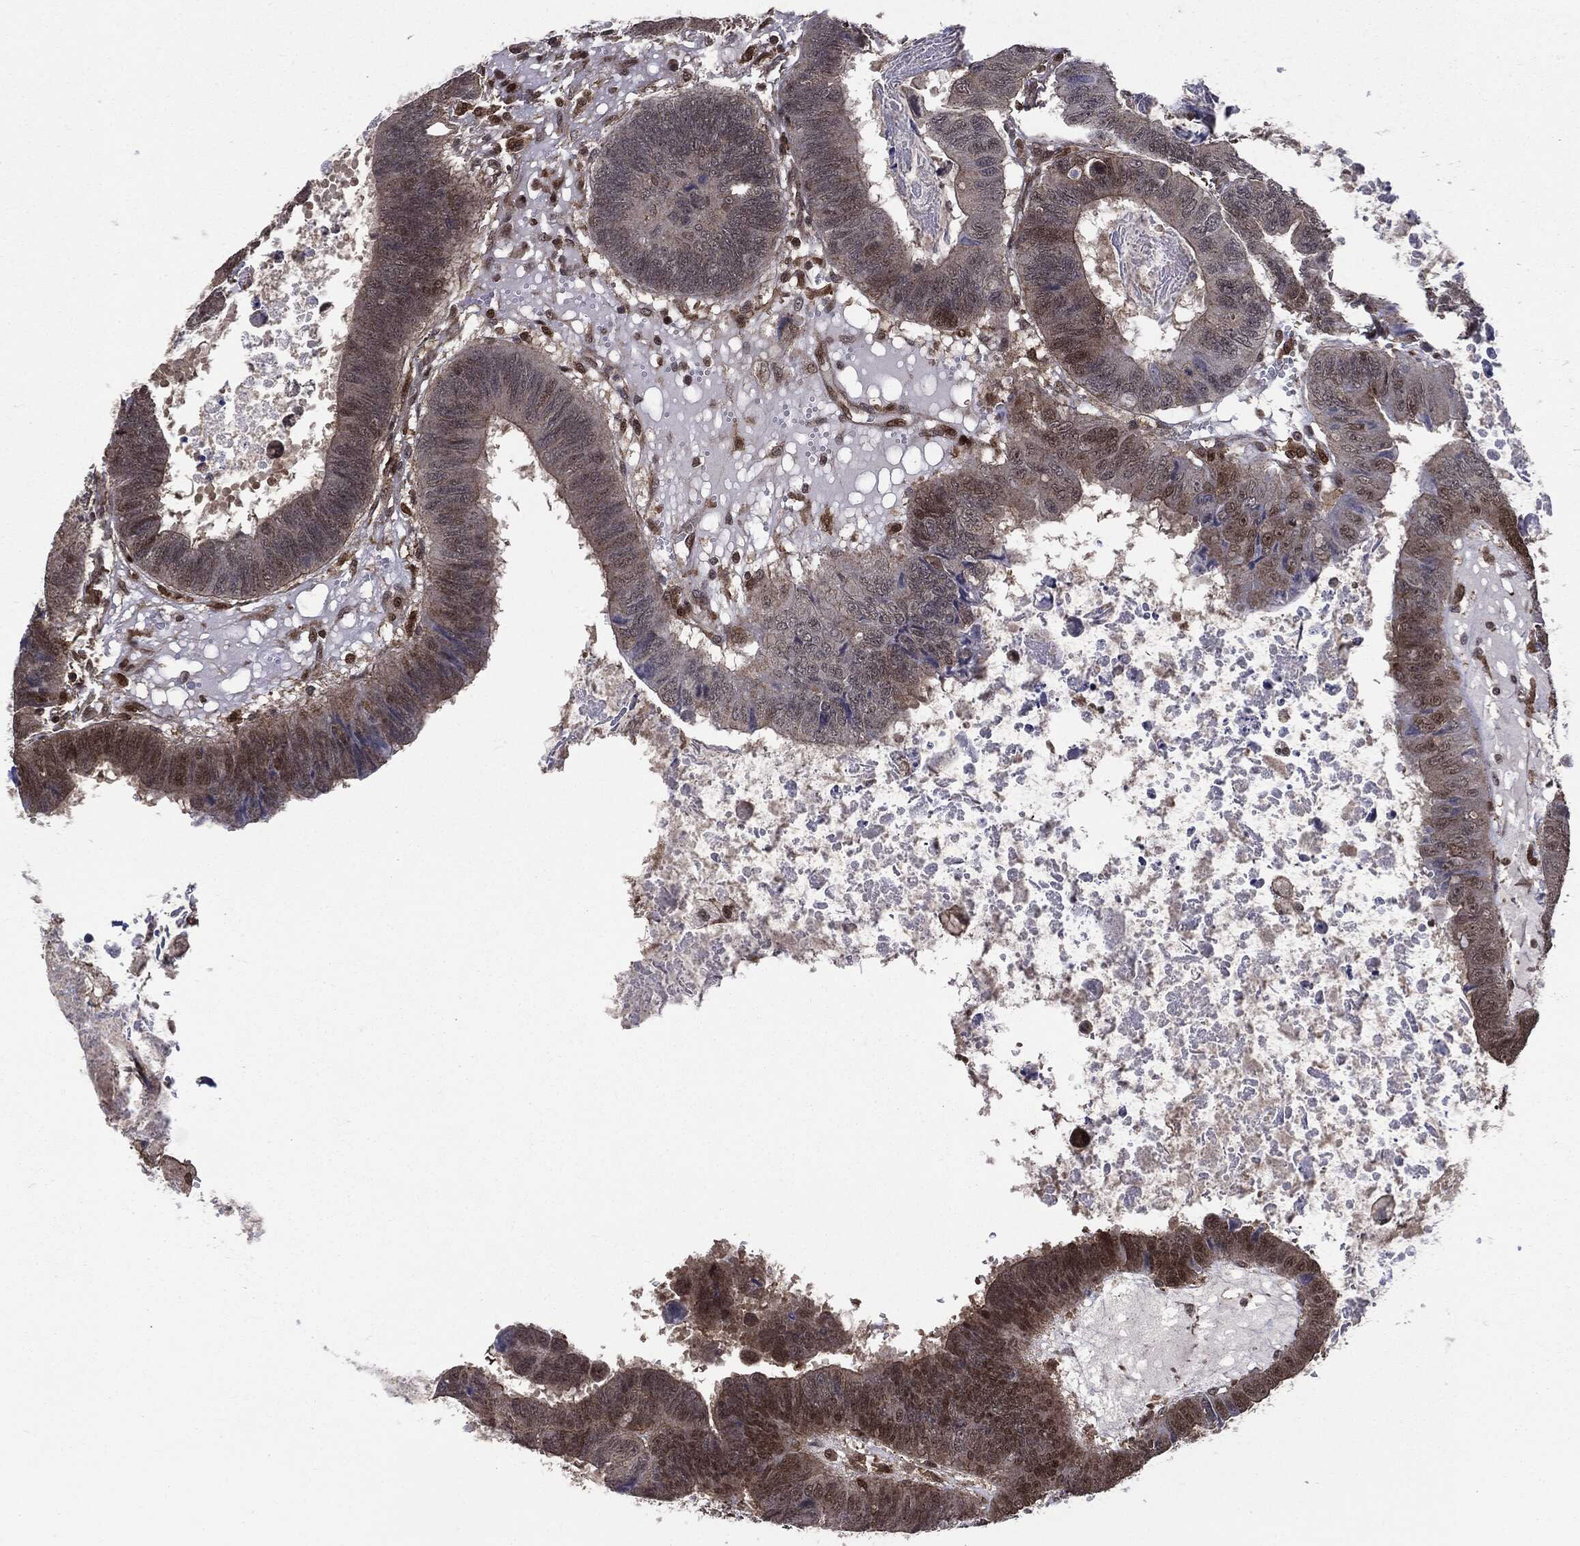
{"staining": {"intensity": "weak", "quantity": "<25%", "location": "cytoplasmic/membranous,nuclear"}, "tissue": "colorectal cancer", "cell_type": "Tumor cells", "image_type": "cancer", "snomed": [{"axis": "morphology", "description": "Adenocarcinoma, NOS"}, {"axis": "topography", "description": "Colon"}], "caption": "Tumor cells are negative for brown protein staining in adenocarcinoma (colorectal).", "gene": "PTPA", "patient": {"sex": "male", "age": 62}}